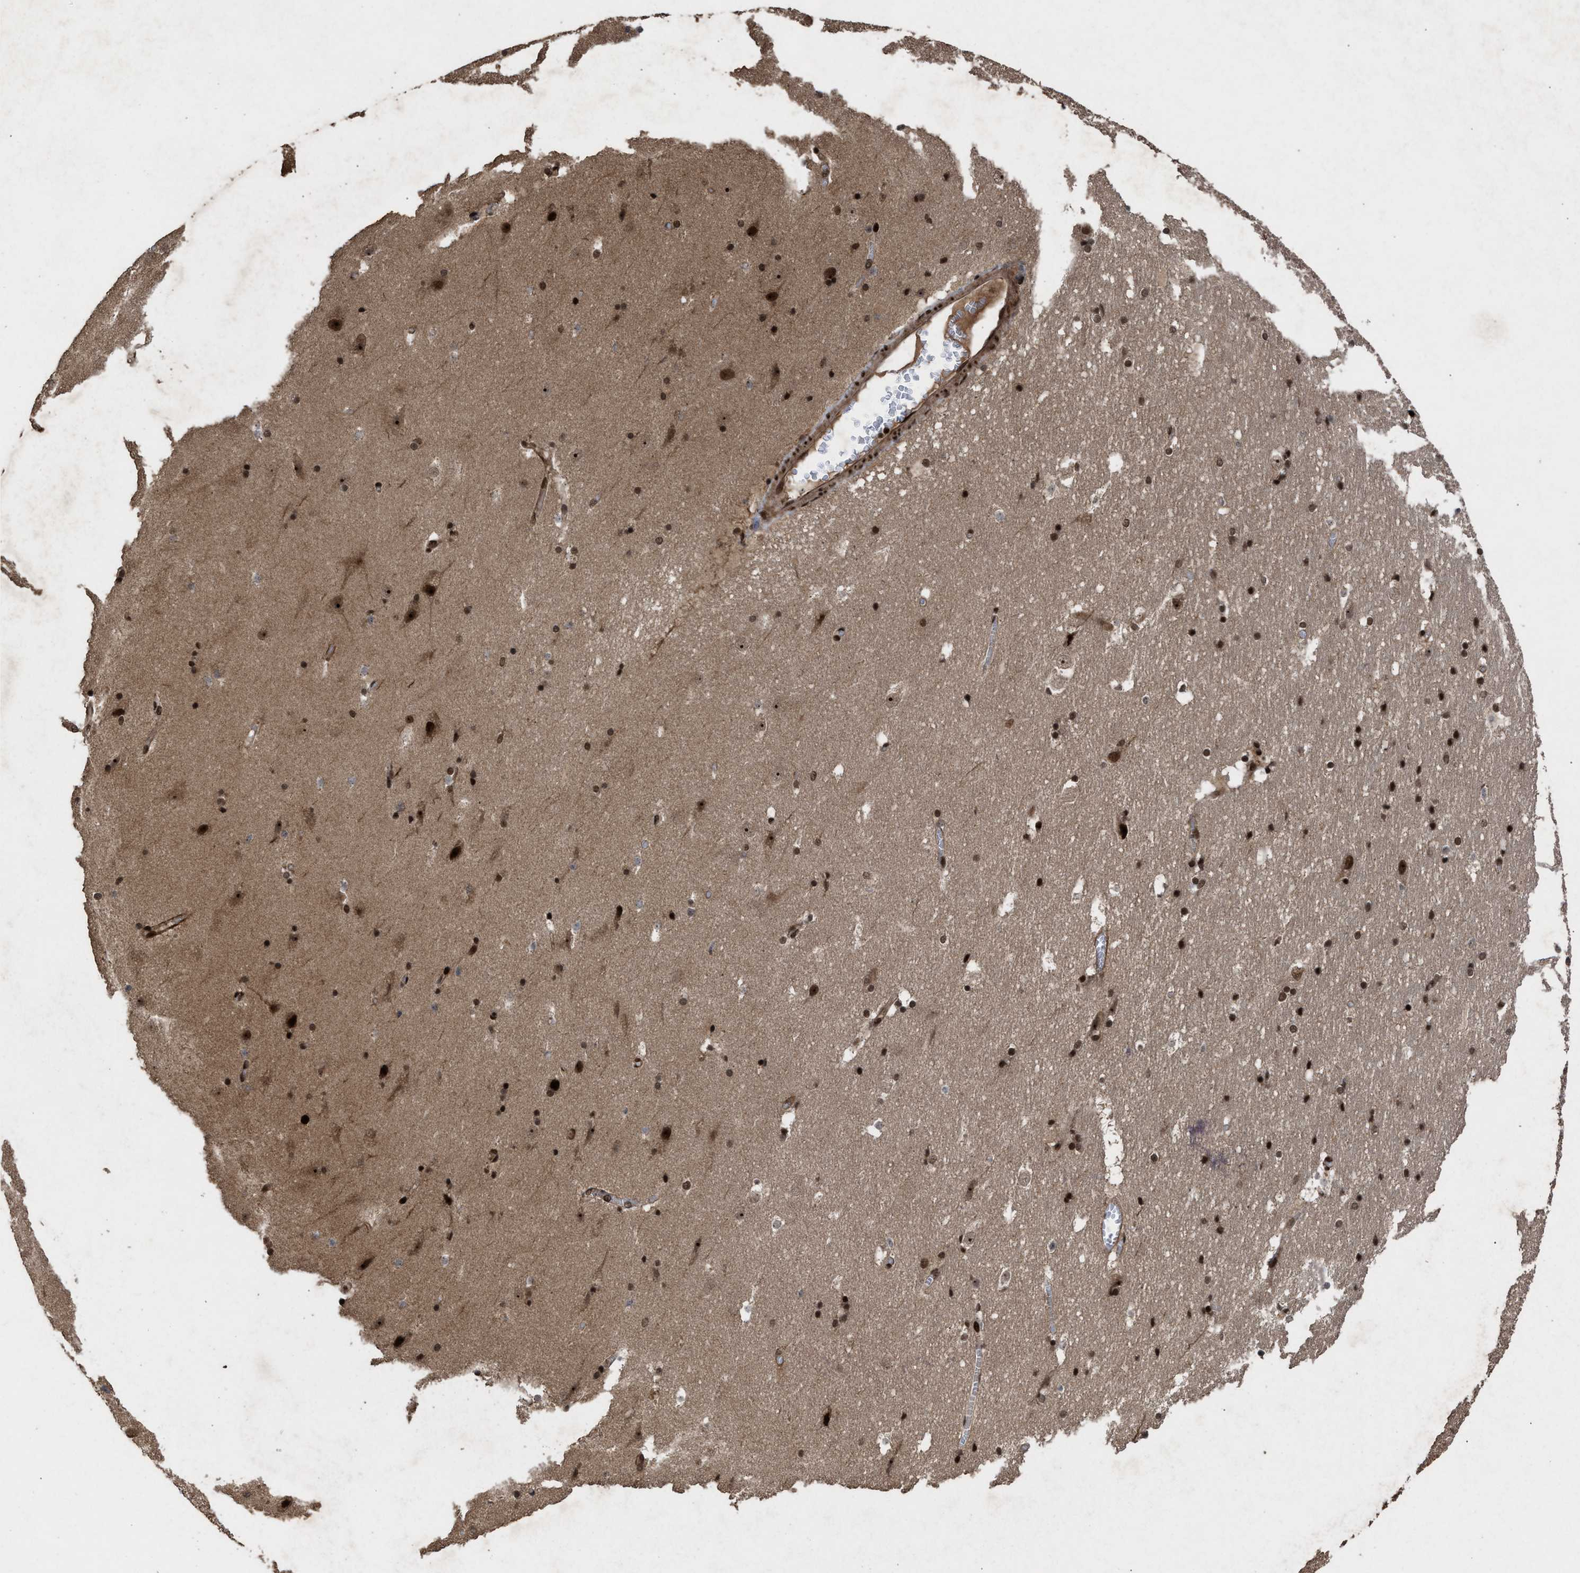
{"staining": {"intensity": "strong", "quantity": ">75%", "location": "nuclear"}, "tissue": "hippocampus", "cell_type": "Glial cells", "image_type": "normal", "snomed": [{"axis": "morphology", "description": "Normal tissue, NOS"}, {"axis": "topography", "description": "Hippocampus"}], "caption": "Brown immunohistochemical staining in benign hippocampus reveals strong nuclear expression in about >75% of glial cells. The protein of interest is shown in brown color, while the nuclei are stained blue.", "gene": "WIZ", "patient": {"sex": "male", "age": 45}}